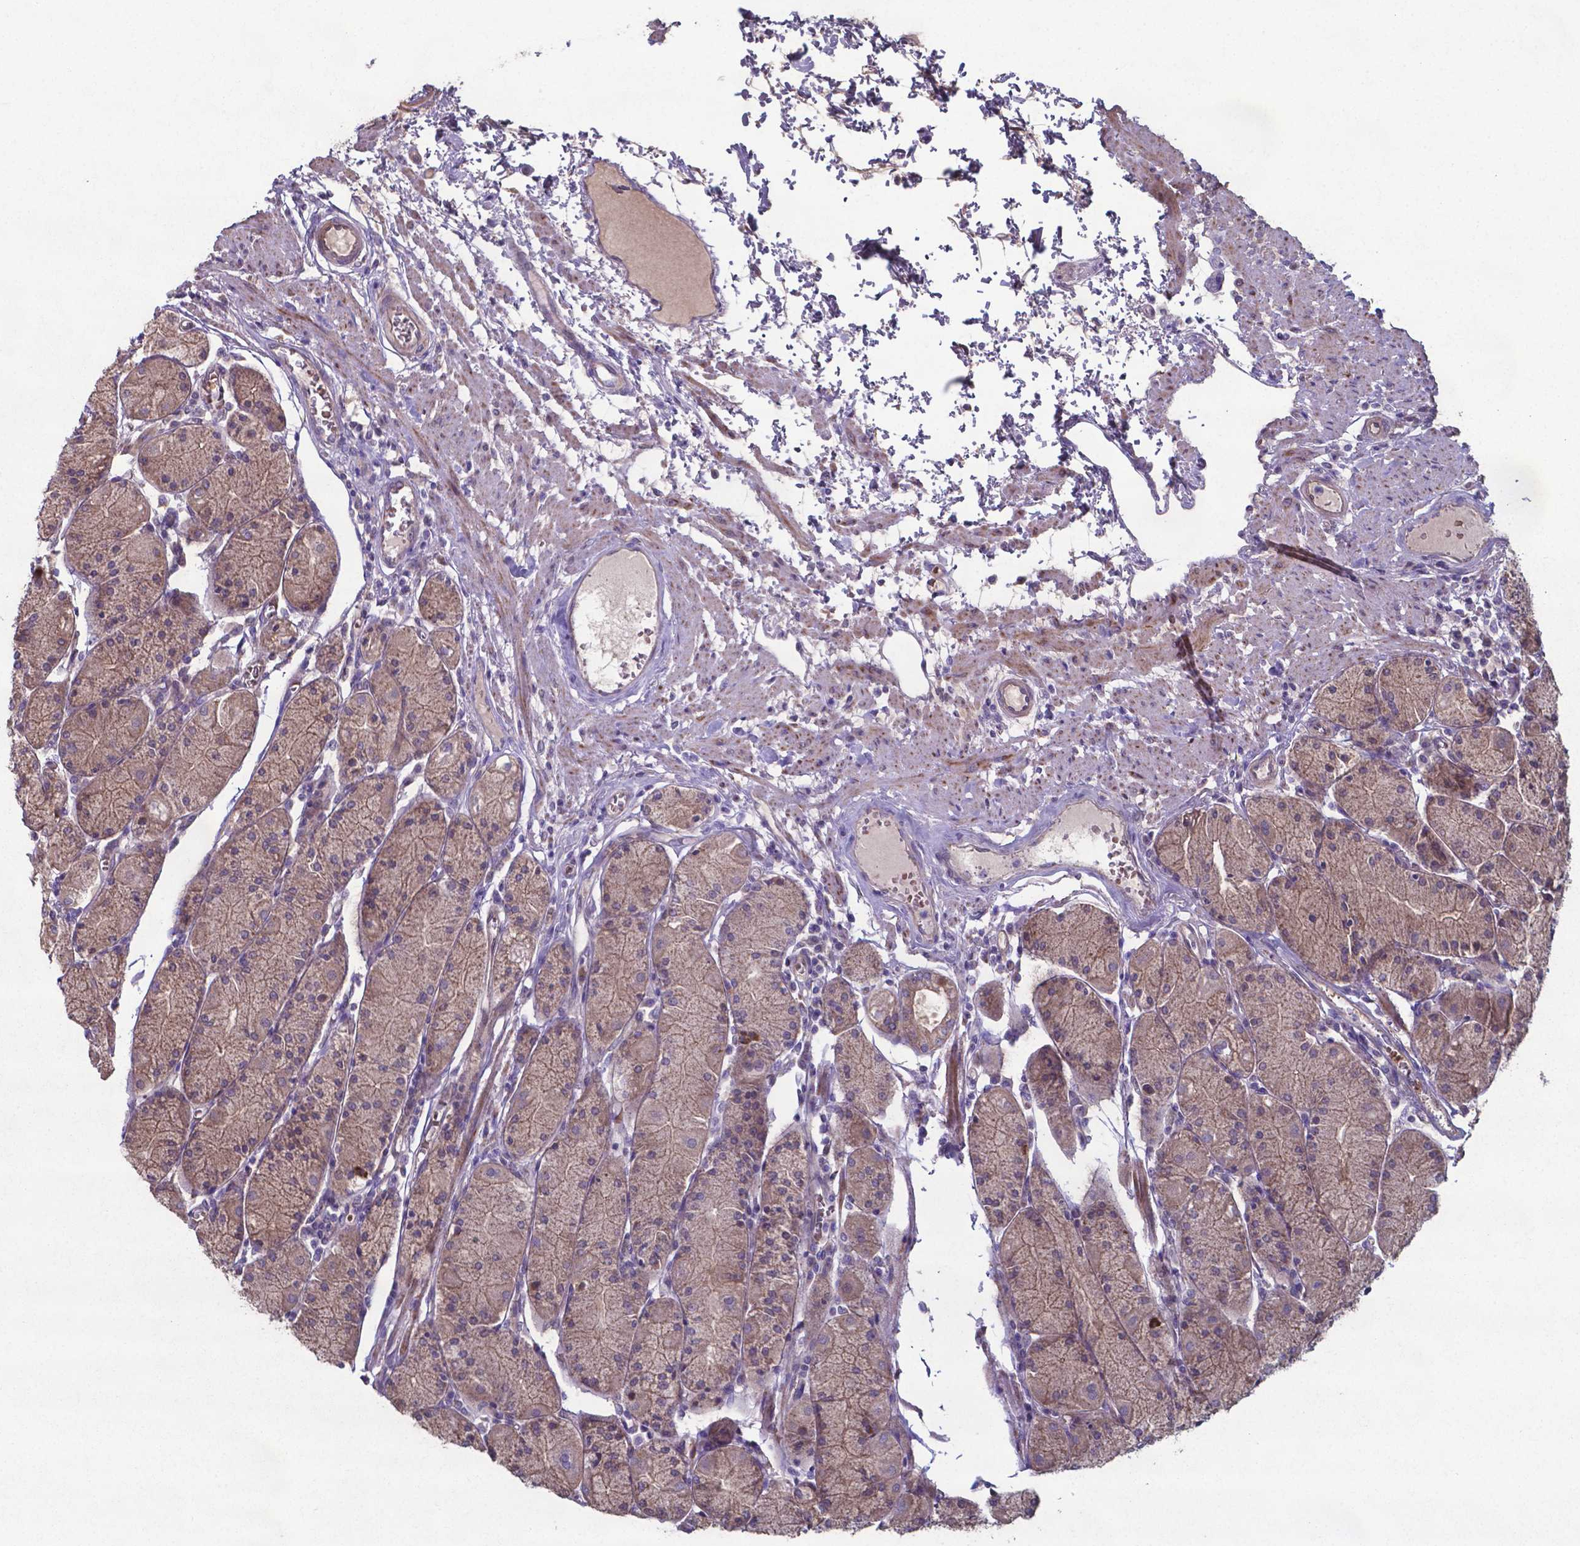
{"staining": {"intensity": "weak", "quantity": ">75%", "location": "cytoplasmic/membranous"}, "tissue": "stomach", "cell_type": "Glandular cells", "image_type": "normal", "snomed": [{"axis": "morphology", "description": "Normal tissue, NOS"}, {"axis": "topography", "description": "Stomach, upper"}], "caption": "Stomach stained for a protein (brown) exhibits weak cytoplasmic/membranous positive staining in approximately >75% of glandular cells.", "gene": "TYRO3", "patient": {"sex": "male", "age": 69}}